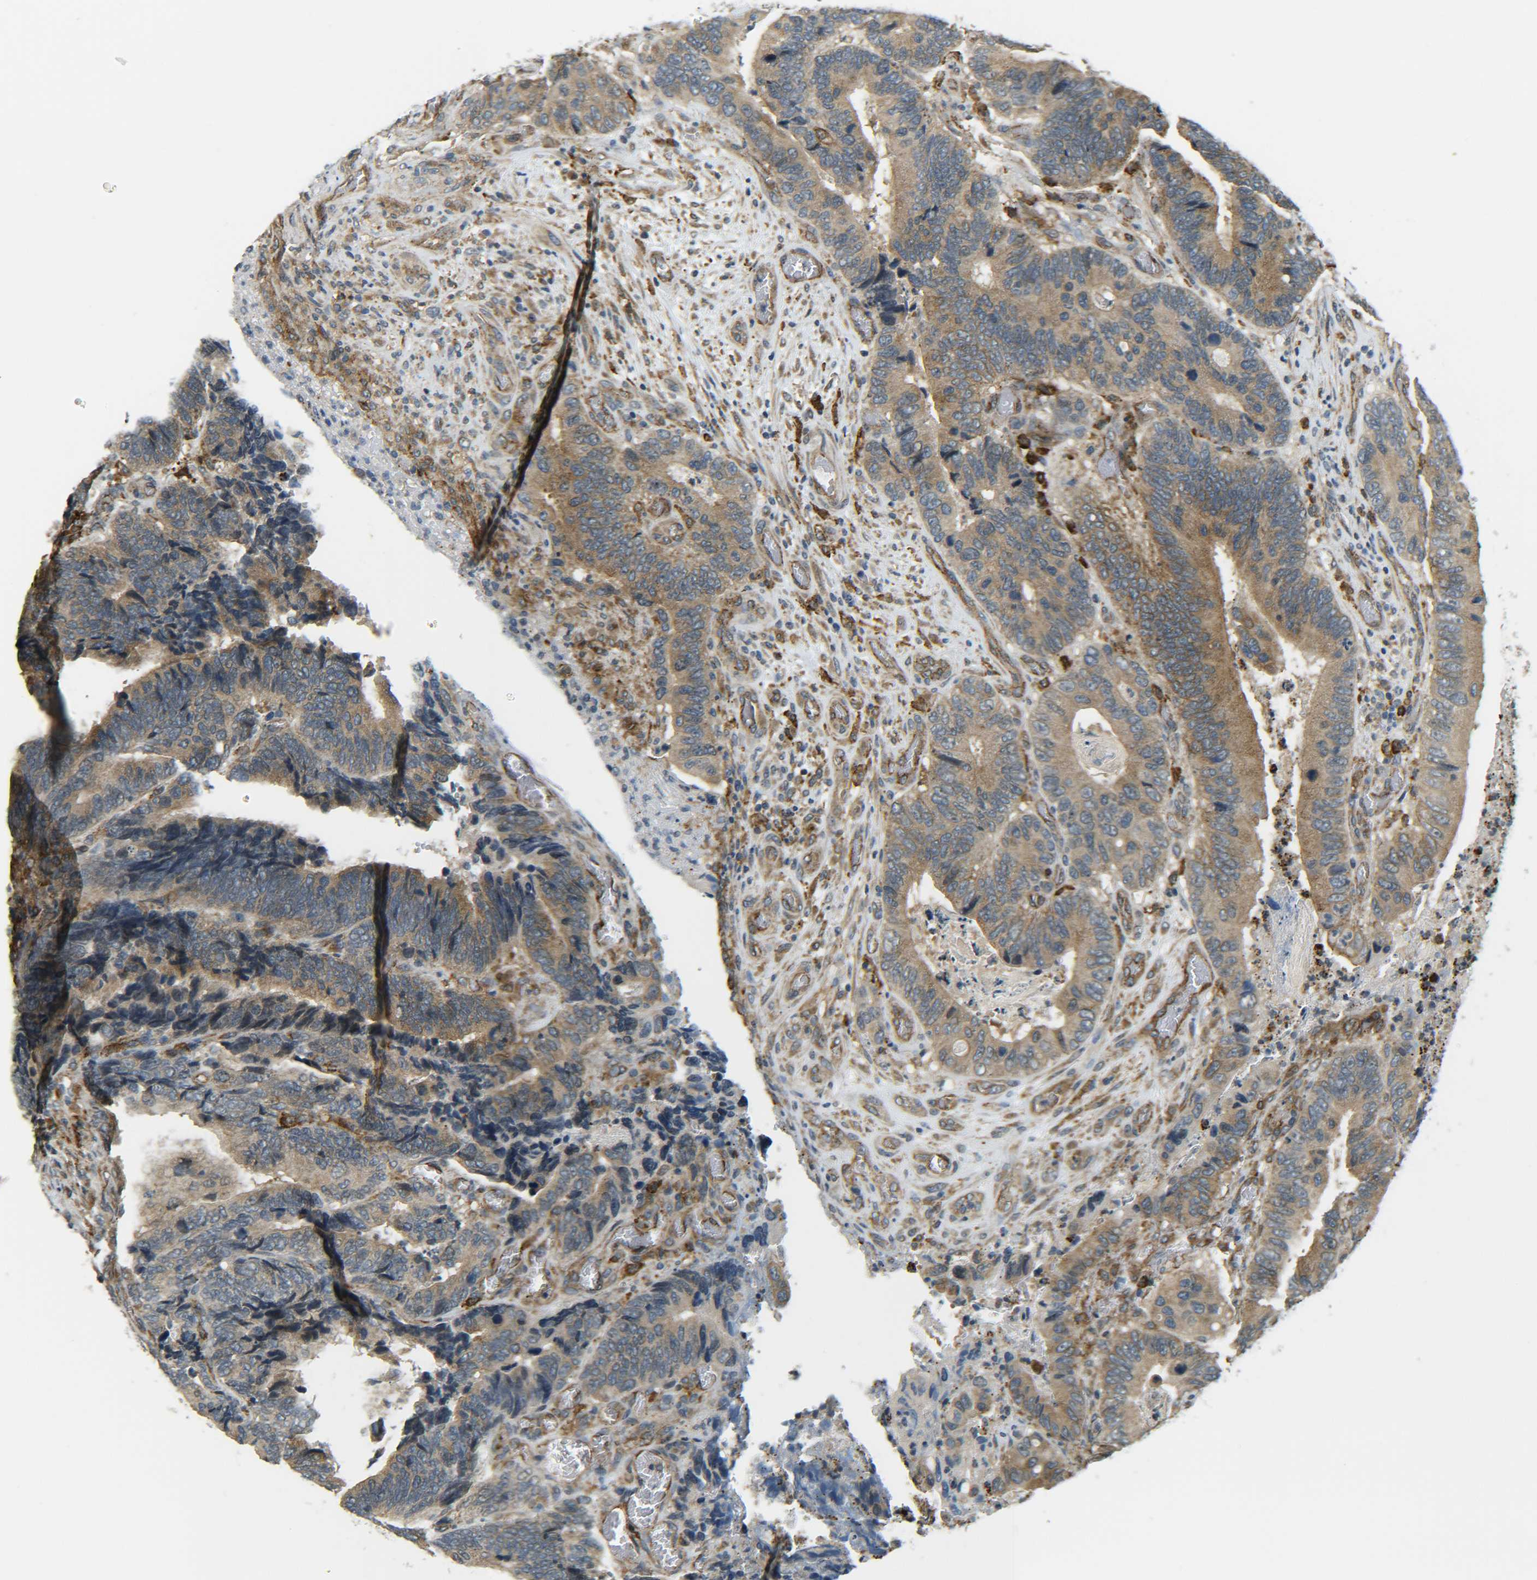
{"staining": {"intensity": "moderate", "quantity": ">75%", "location": "cytoplasmic/membranous"}, "tissue": "colorectal cancer", "cell_type": "Tumor cells", "image_type": "cancer", "snomed": [{"axis": "morphology", "description": "Adenocarcinoma, NOS"}, {"axis": "topography", "description": "Colon"}], "caption": "Adenocarcinoma (colorectal) stained with a protein marker displays moderate staining in tumor cells.", "gene": "DAB2", "patient": {"sex": "male", "age": 72}}